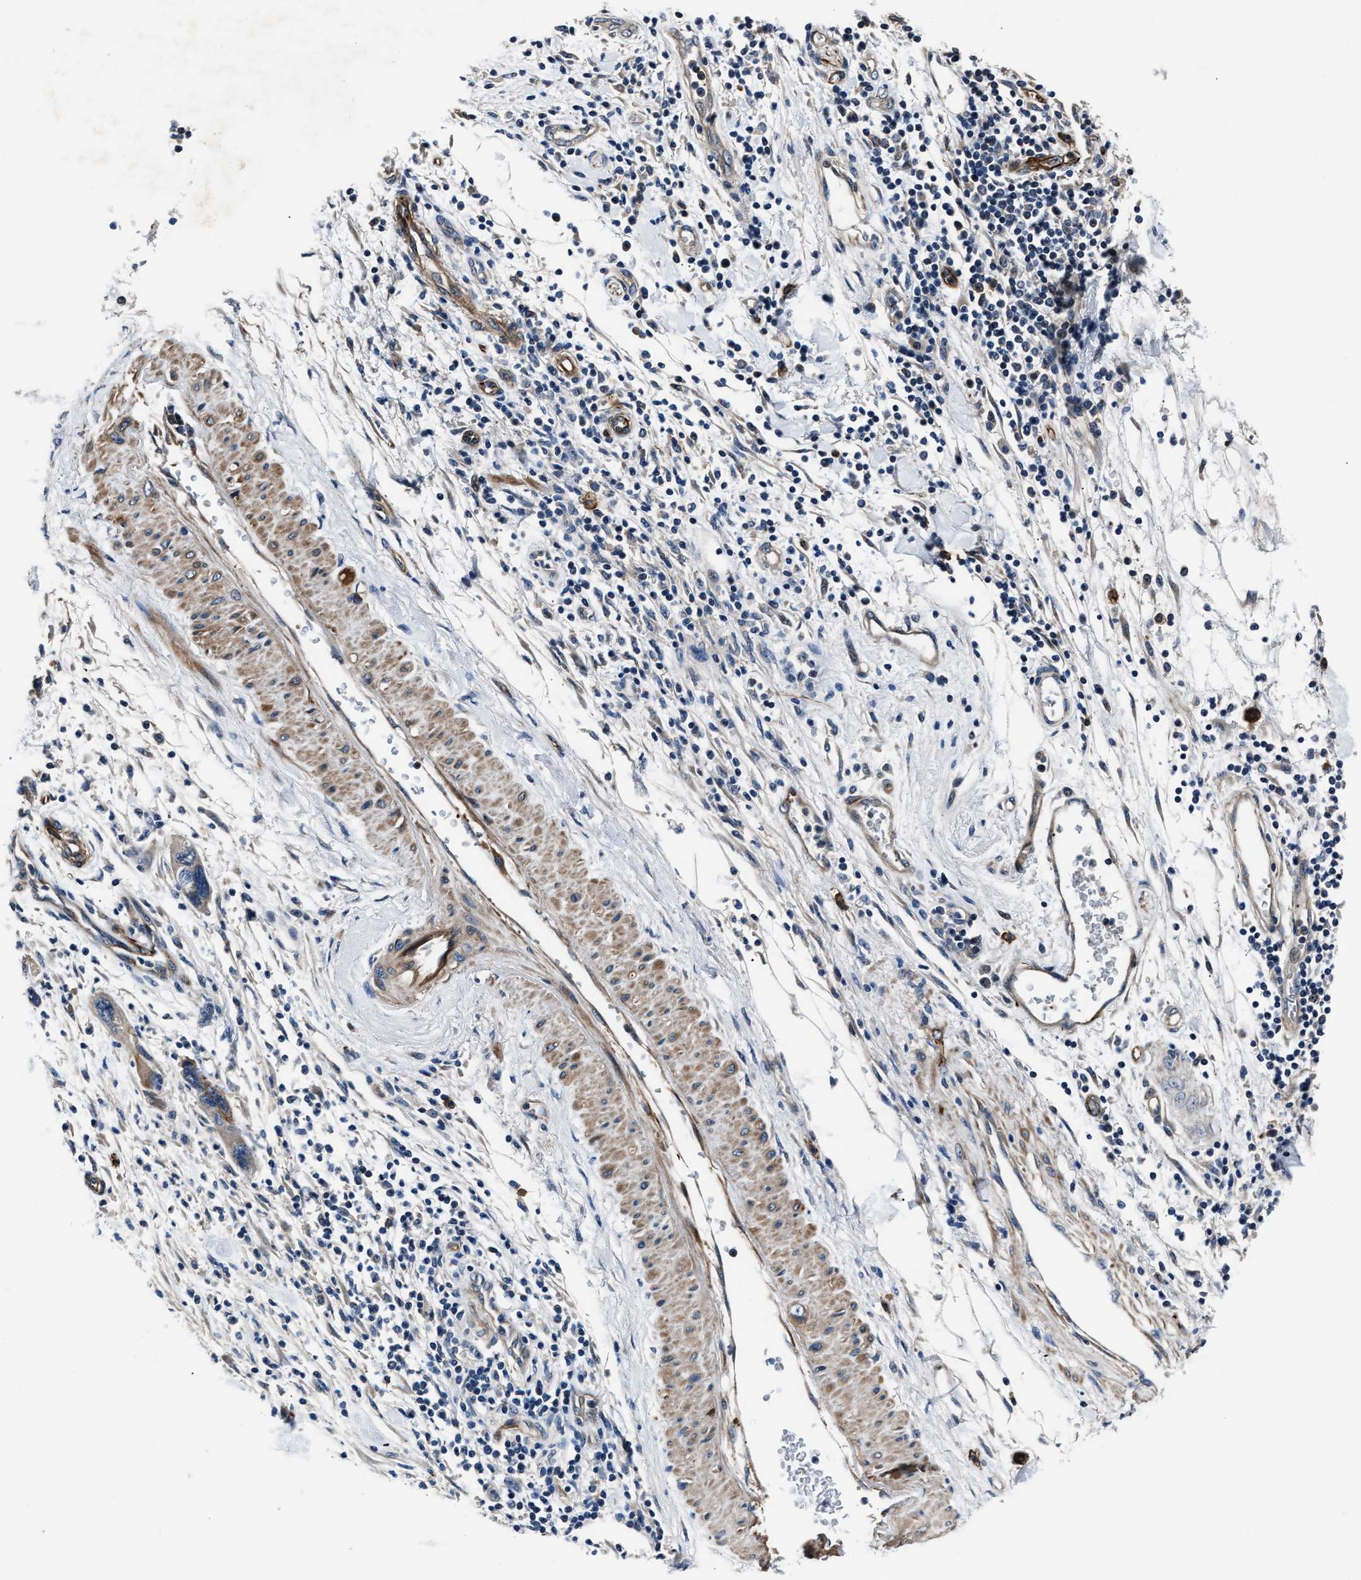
{"staining": {"intensity": "moderate", "quantity": "<25%", "location": "cytoplasmic/membranous"}, "tissue": "pancreatic cancer", "cell_type": "Tumor cells", "image_type": "cancer", "snomed": [{"axis": "morphology", "description": "Normal tissue, NOS"}, {"axis": "morphology", "description": "Adenocarcinoma, NOS"}, {"axis": "topography", "description": "Pancreas"}], "caption": "Tumor cells reveal low levels of moderate cytoplasmic/membranous expression in approximately <25% of cells in pancreatic cancer (adenocarcinoma). The staining was performed using DAB (3,3'-diaminobenzidine), with brown indicating positive protein expression. Nuclei are stained blue with hematoxylin.", "gene": "MPDZ", "patient": {"sex": "female", "age": 71}}